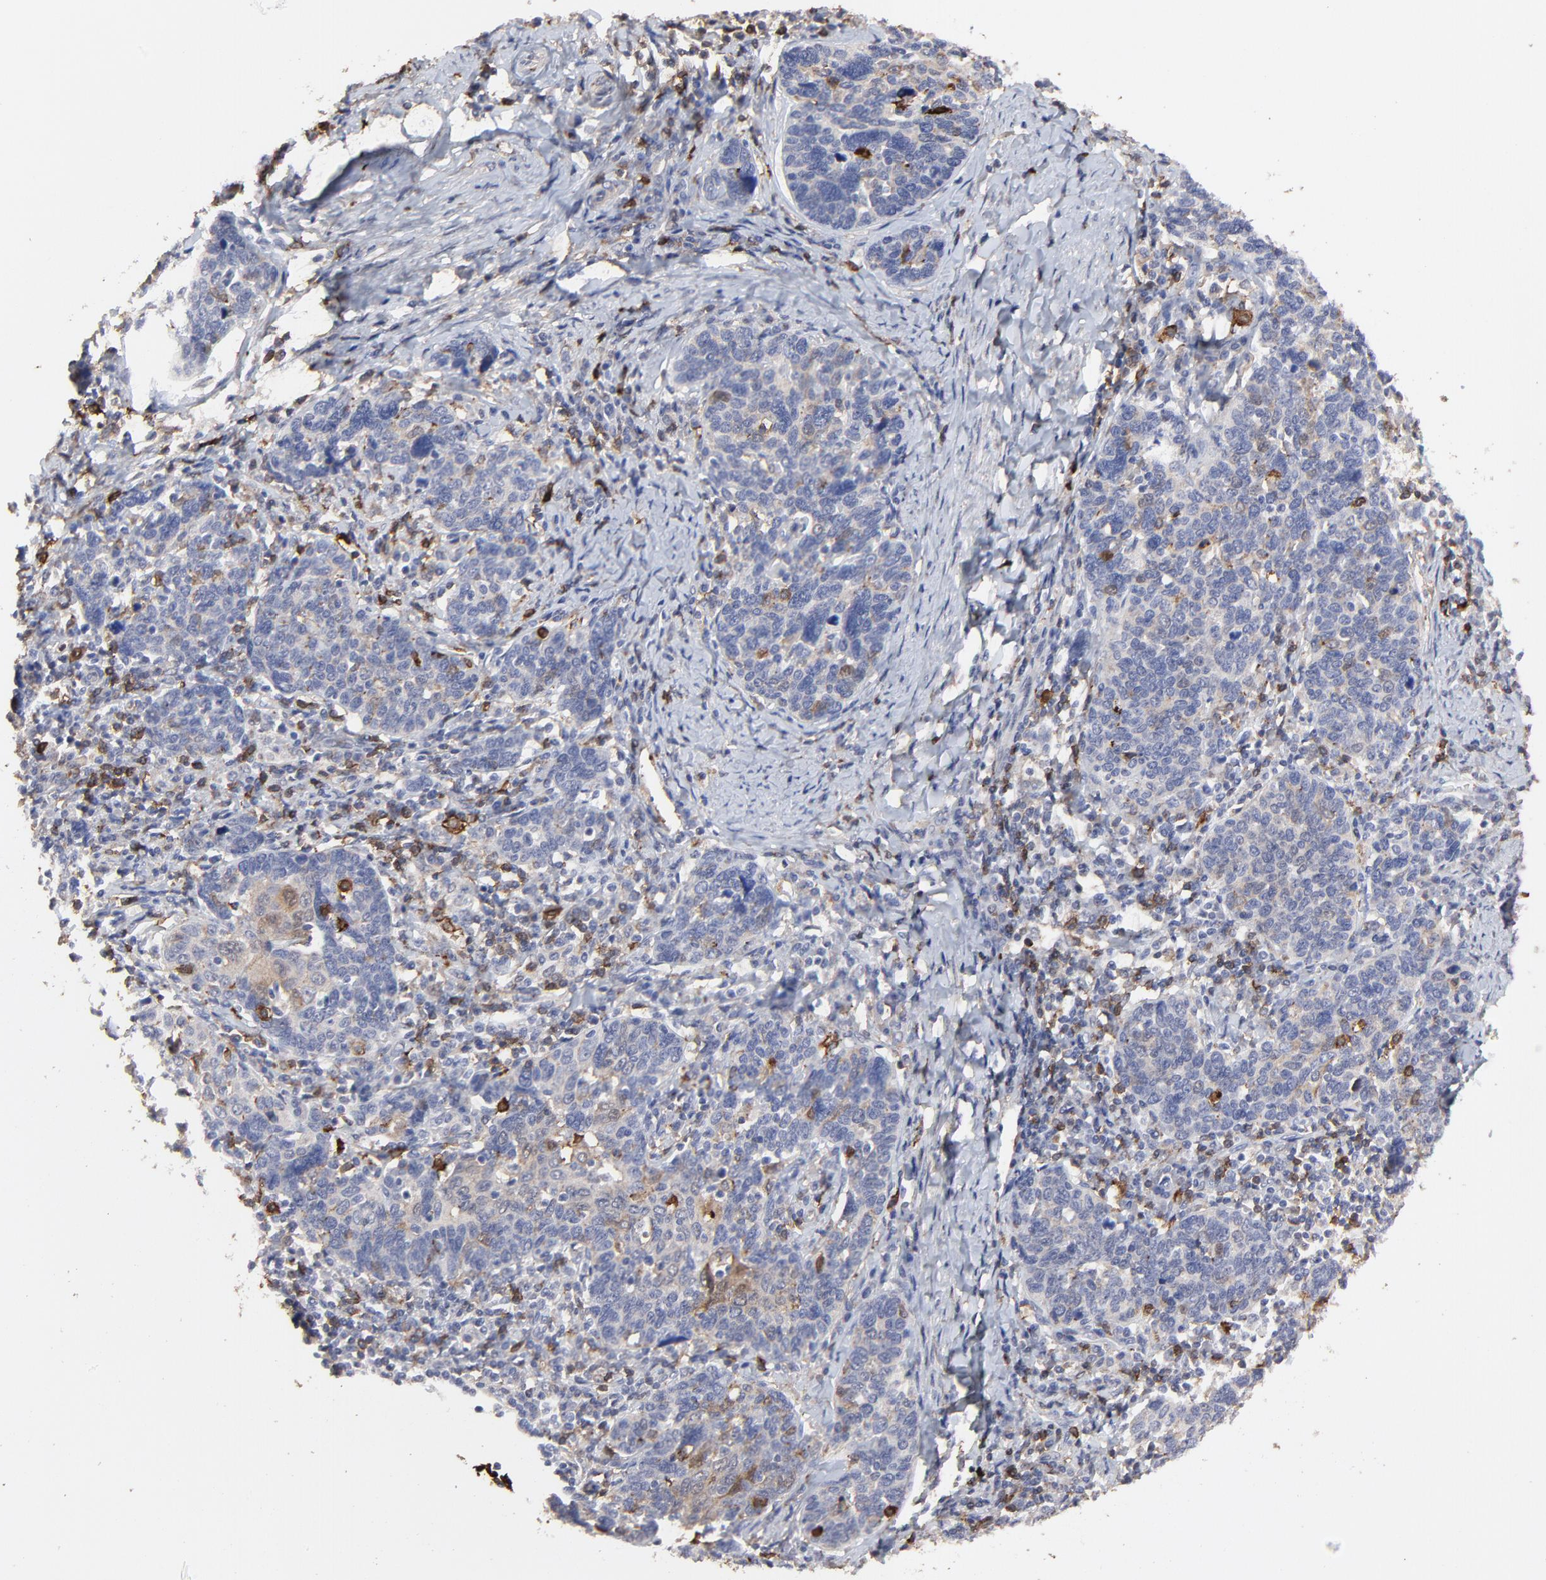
{"staining": {"intensity": "weak", "quantity": "25%-75%", "location": "cytoplasmic/membranous"}, "tissue": "cervical cancer", "cell_type": "Tumor cells", "image_type": "cancer", "snomed": [{"axis": "morphology", "description": "Squamous cell carcinoma, NOS"}, {"axis": "topography", "description": "Cervix"}], "caption": "Human cervical cancer (squamous cell carcinoma) stained for a protein (brown) reveals weak cytoplasmic/membranous positive staining in about 25%-75% of tumor cells.", "gene": "SLC6A14", "patient": {"sex": "female", "age": 41}}